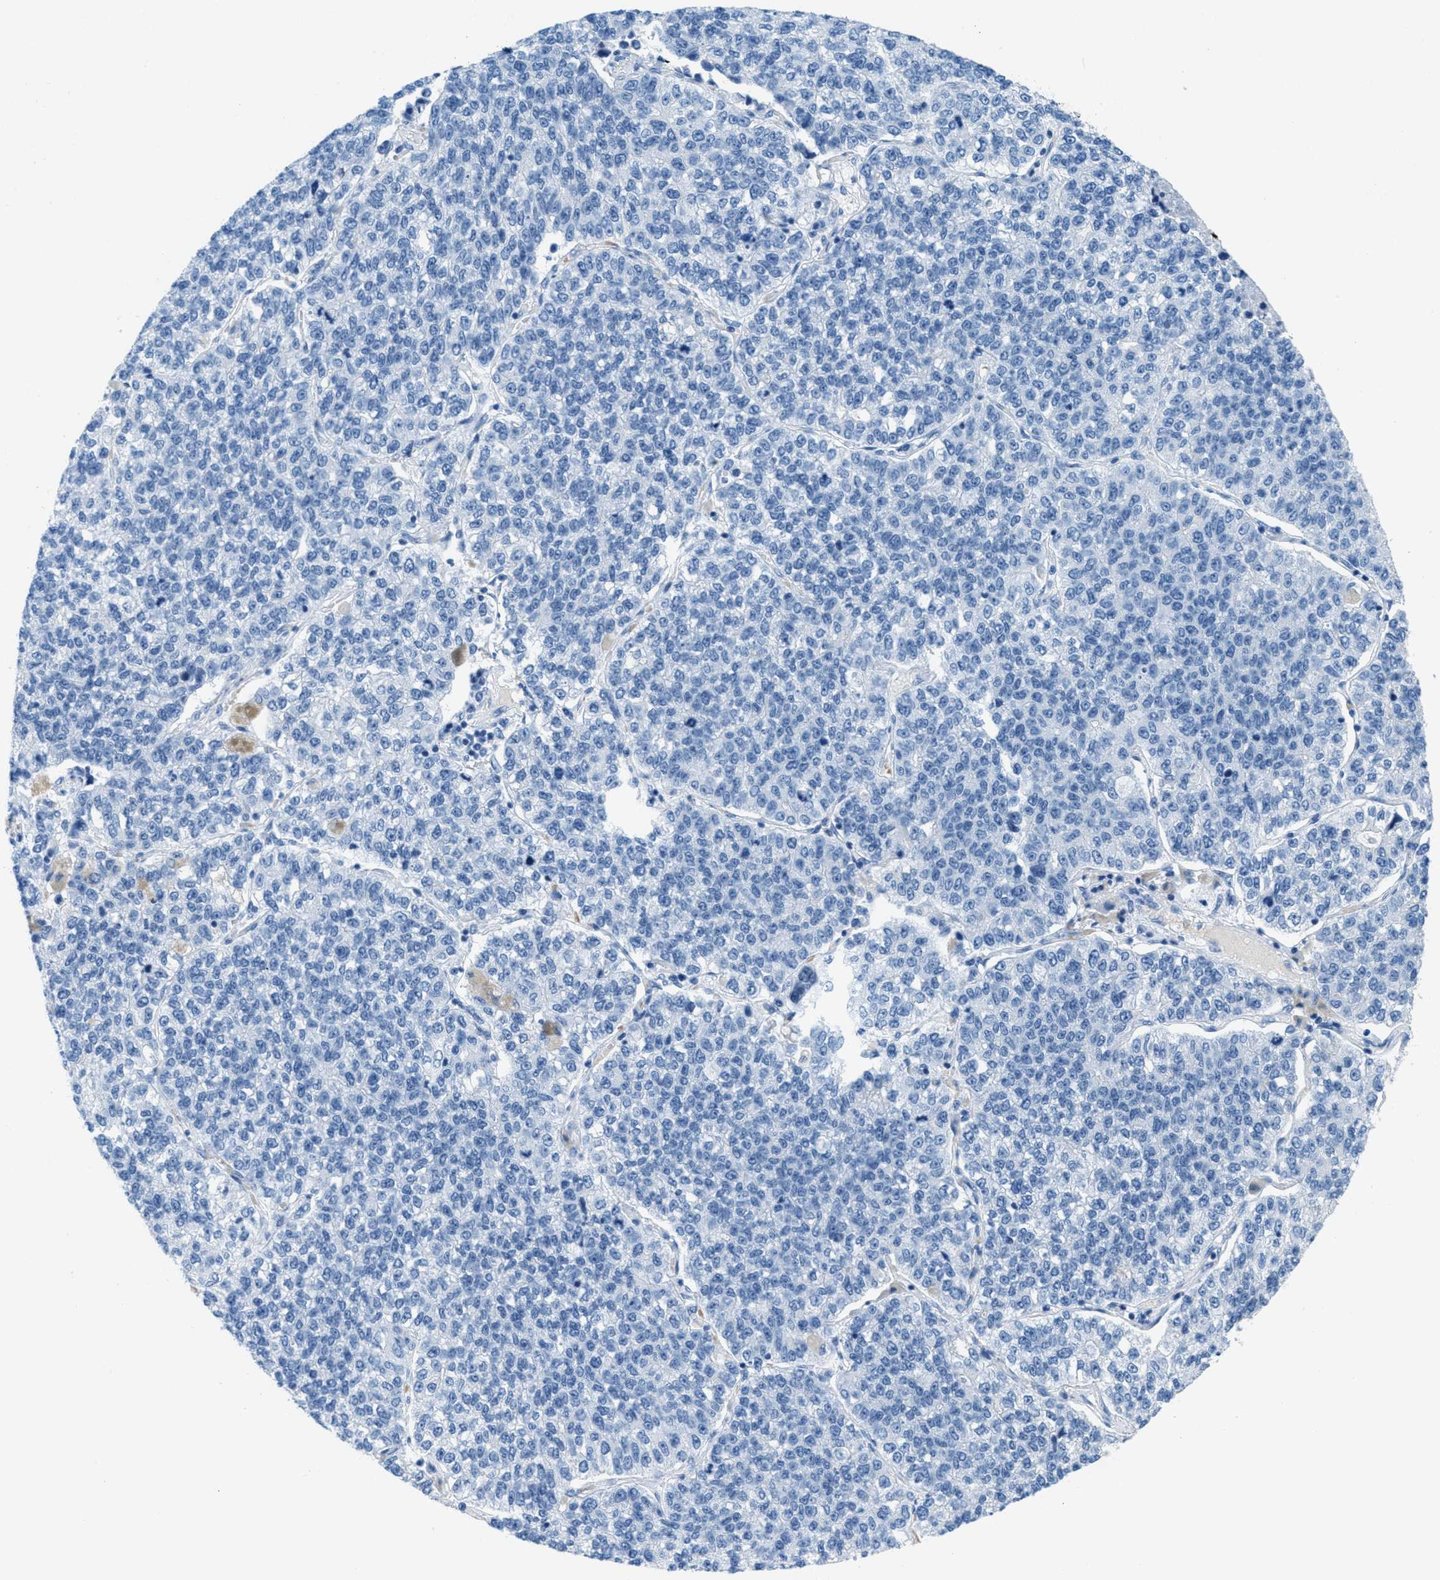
{"staining": {"intensity": "negative", "quantity": "none", "location": "none"}, "tissue": "lung cancer", "cell_type": "Tumor cells", "image_type": "cancer", "snomed": [{"axis": "morphology", "description": "Adenocarcinoma, NOS"}, {"axis": "topography", "description": "Lung"}], "caption": "There is no significant positivity in tumor cells of adenocarcinoma (lung).", "gene": "MGARP", "patient": {"sex": "male", "age": 49}}